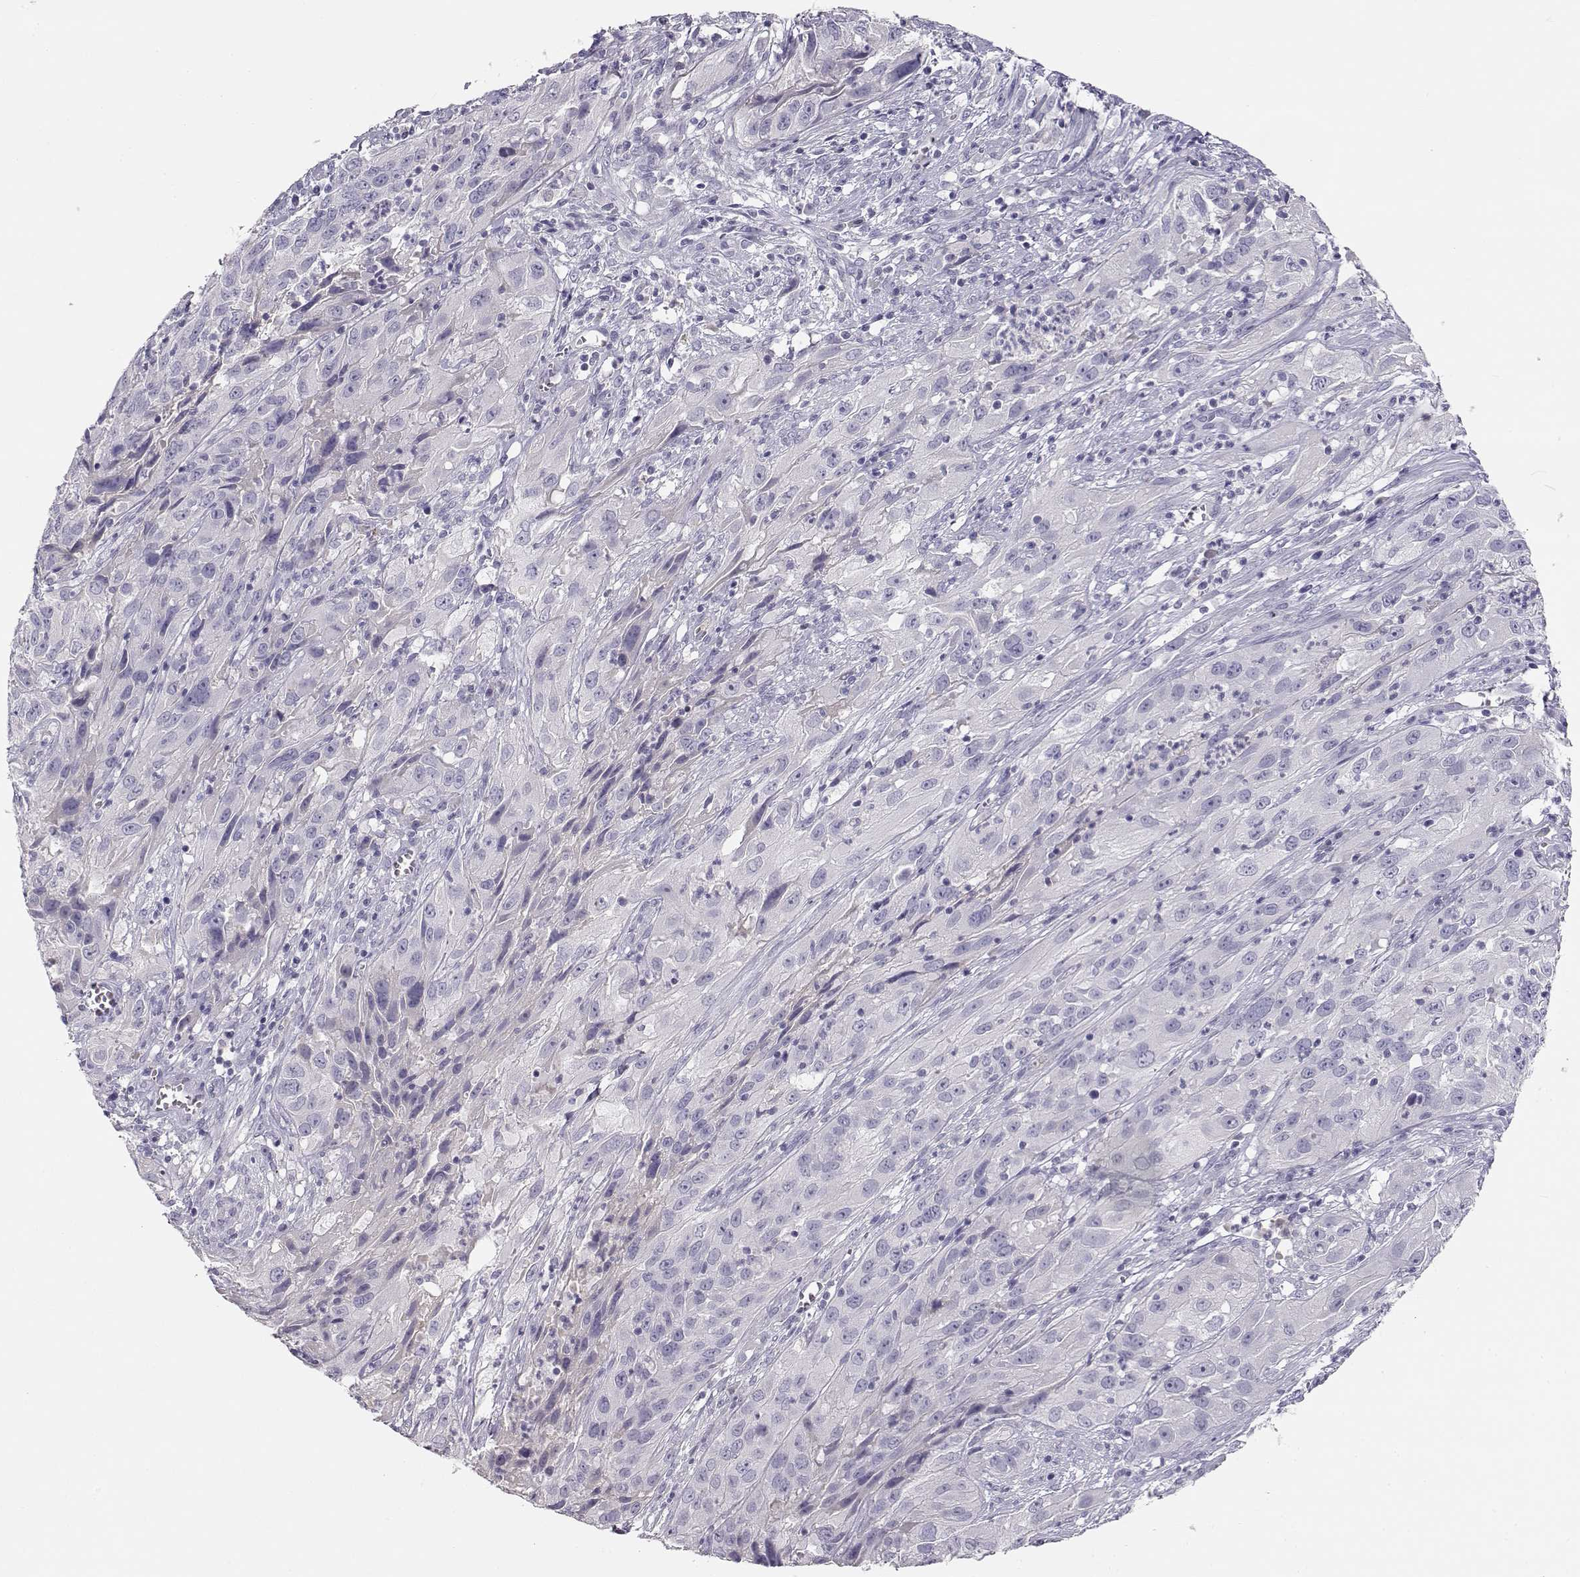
{"staining": {"intensity": "negative", "quantity": "none", "location": "none"}, "tissue": "cervical cancer", "cell_type": "Tumor cells", "image_type": "cancer", "snomed": [{"axis": "morphology", "description": "Squamous cell carcinoma, NOS"}, {"axis": "topography", "description": "Cervix"}], "caption": "An image of human squamous cell carcinoma (cervical) is negative for staining in tumor cells.", "gene": "SLCO6A1", "patient": {"sex": "female", "age": 32}}